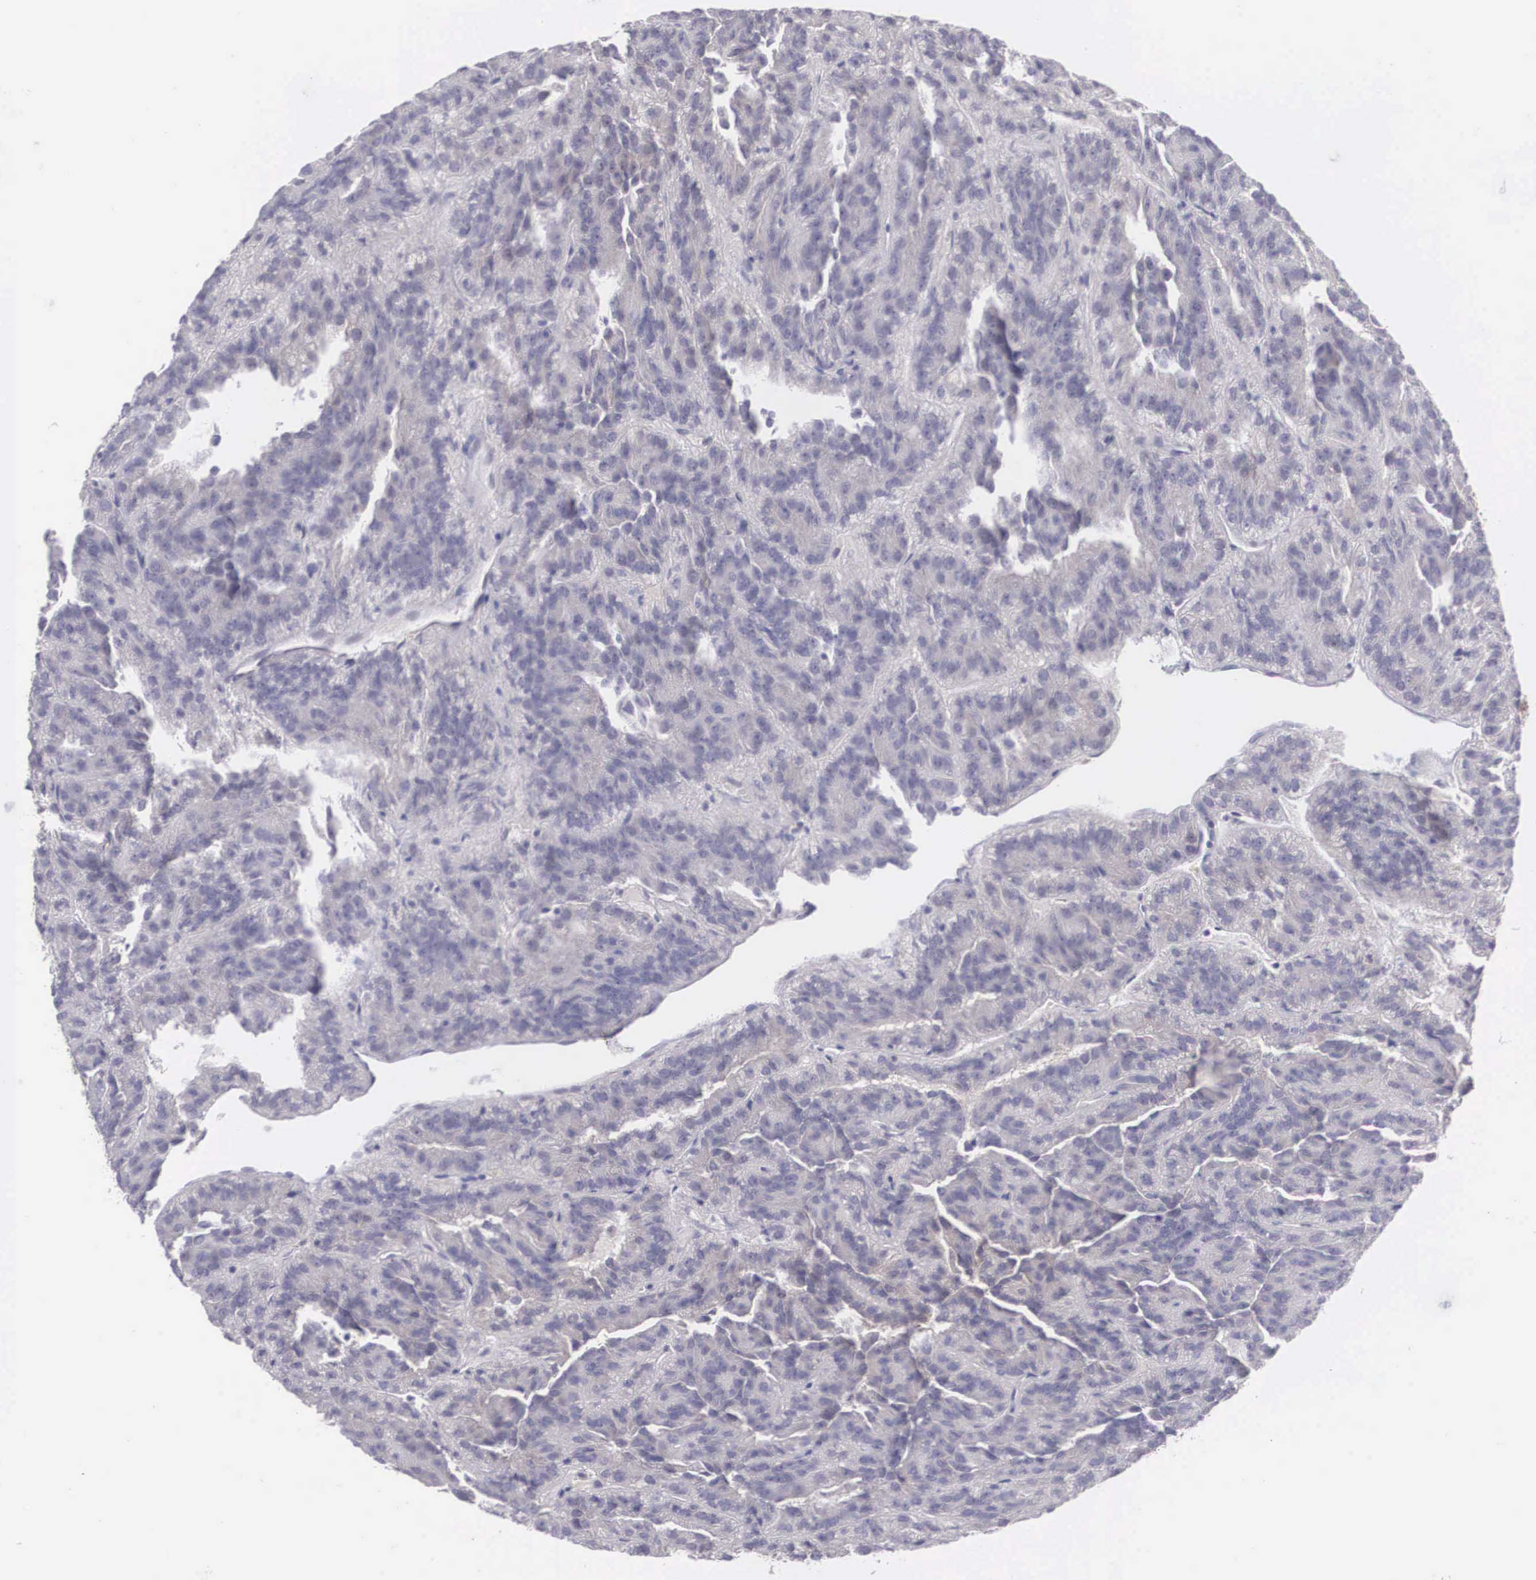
{"staining": {"intensity": "weak", "quantity": "<25%", "location": "cytoplasmic/membranous"}, "tissue": "renal cancer", "cell_type": "Tumor cells", "image_type": "cancer", "snomed": [{"axis": "morphology", "description": "Adenocarcinoma, NOS"}, {"axis": "topography", "description": "Kidney"}], "caption": "Renal cancer was stained to show a protein in brown. There is no significant expression in tumor cells.", "gene": "NINL", "patient": {"sex": "male", "age": 46}}